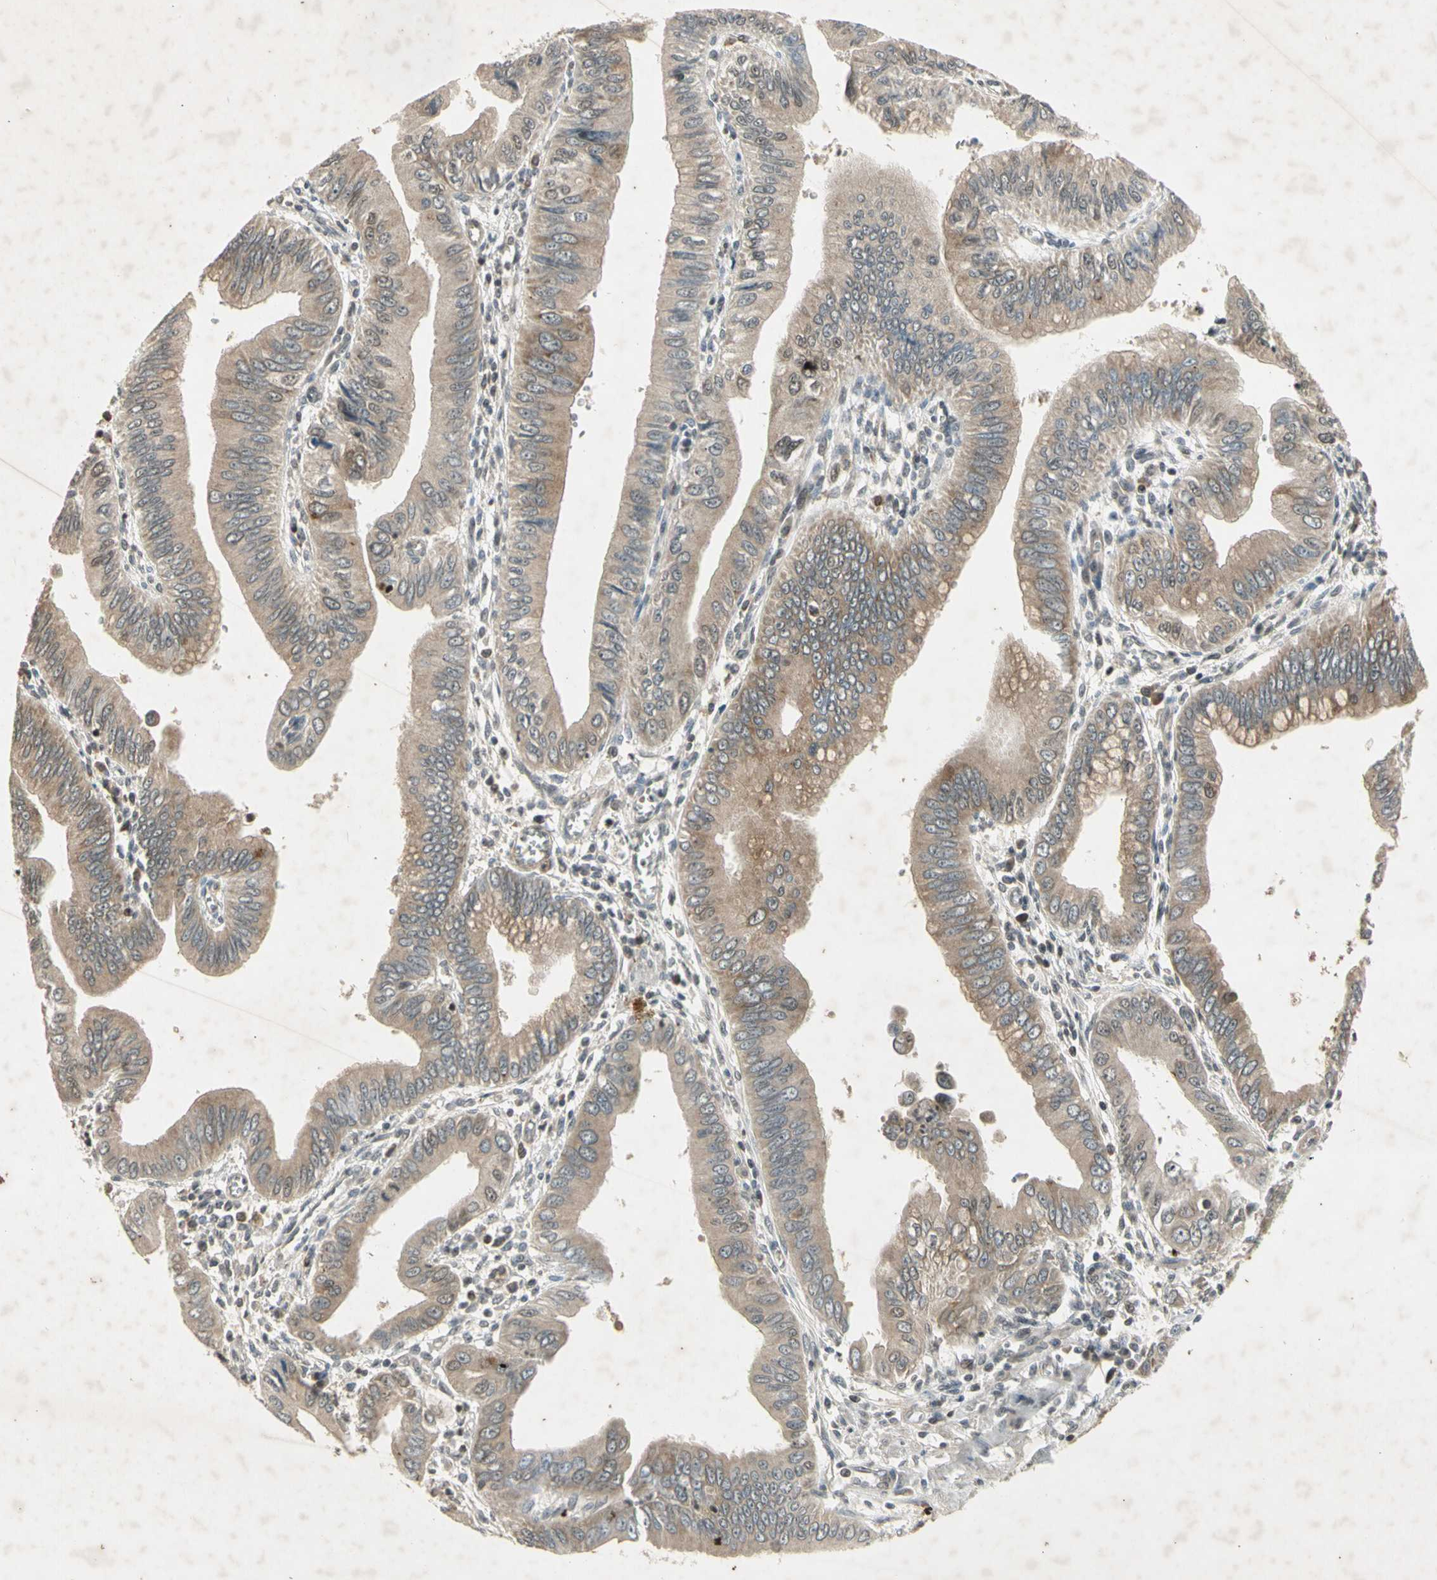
{"staining": {"intensity": "weak", "quantity": ">75%", "location": "cytoplasmic/membranous"}, "tissue": "pancreatic cancer", "cell_type": "Tumor cells", "image_type": "cancer", "snomed": [{"axis": "morphology", "description": "Normal tissue, NOS"}, {"axis": "topography", "description": "Lymph node"}], "caption": "A brown stain labels weak cytoplasmic/membranous expression of a protein in pancreatic cancer tumor cells.", "gene": "EFNB2", "patient": {"sex": "male", "age": 50}}